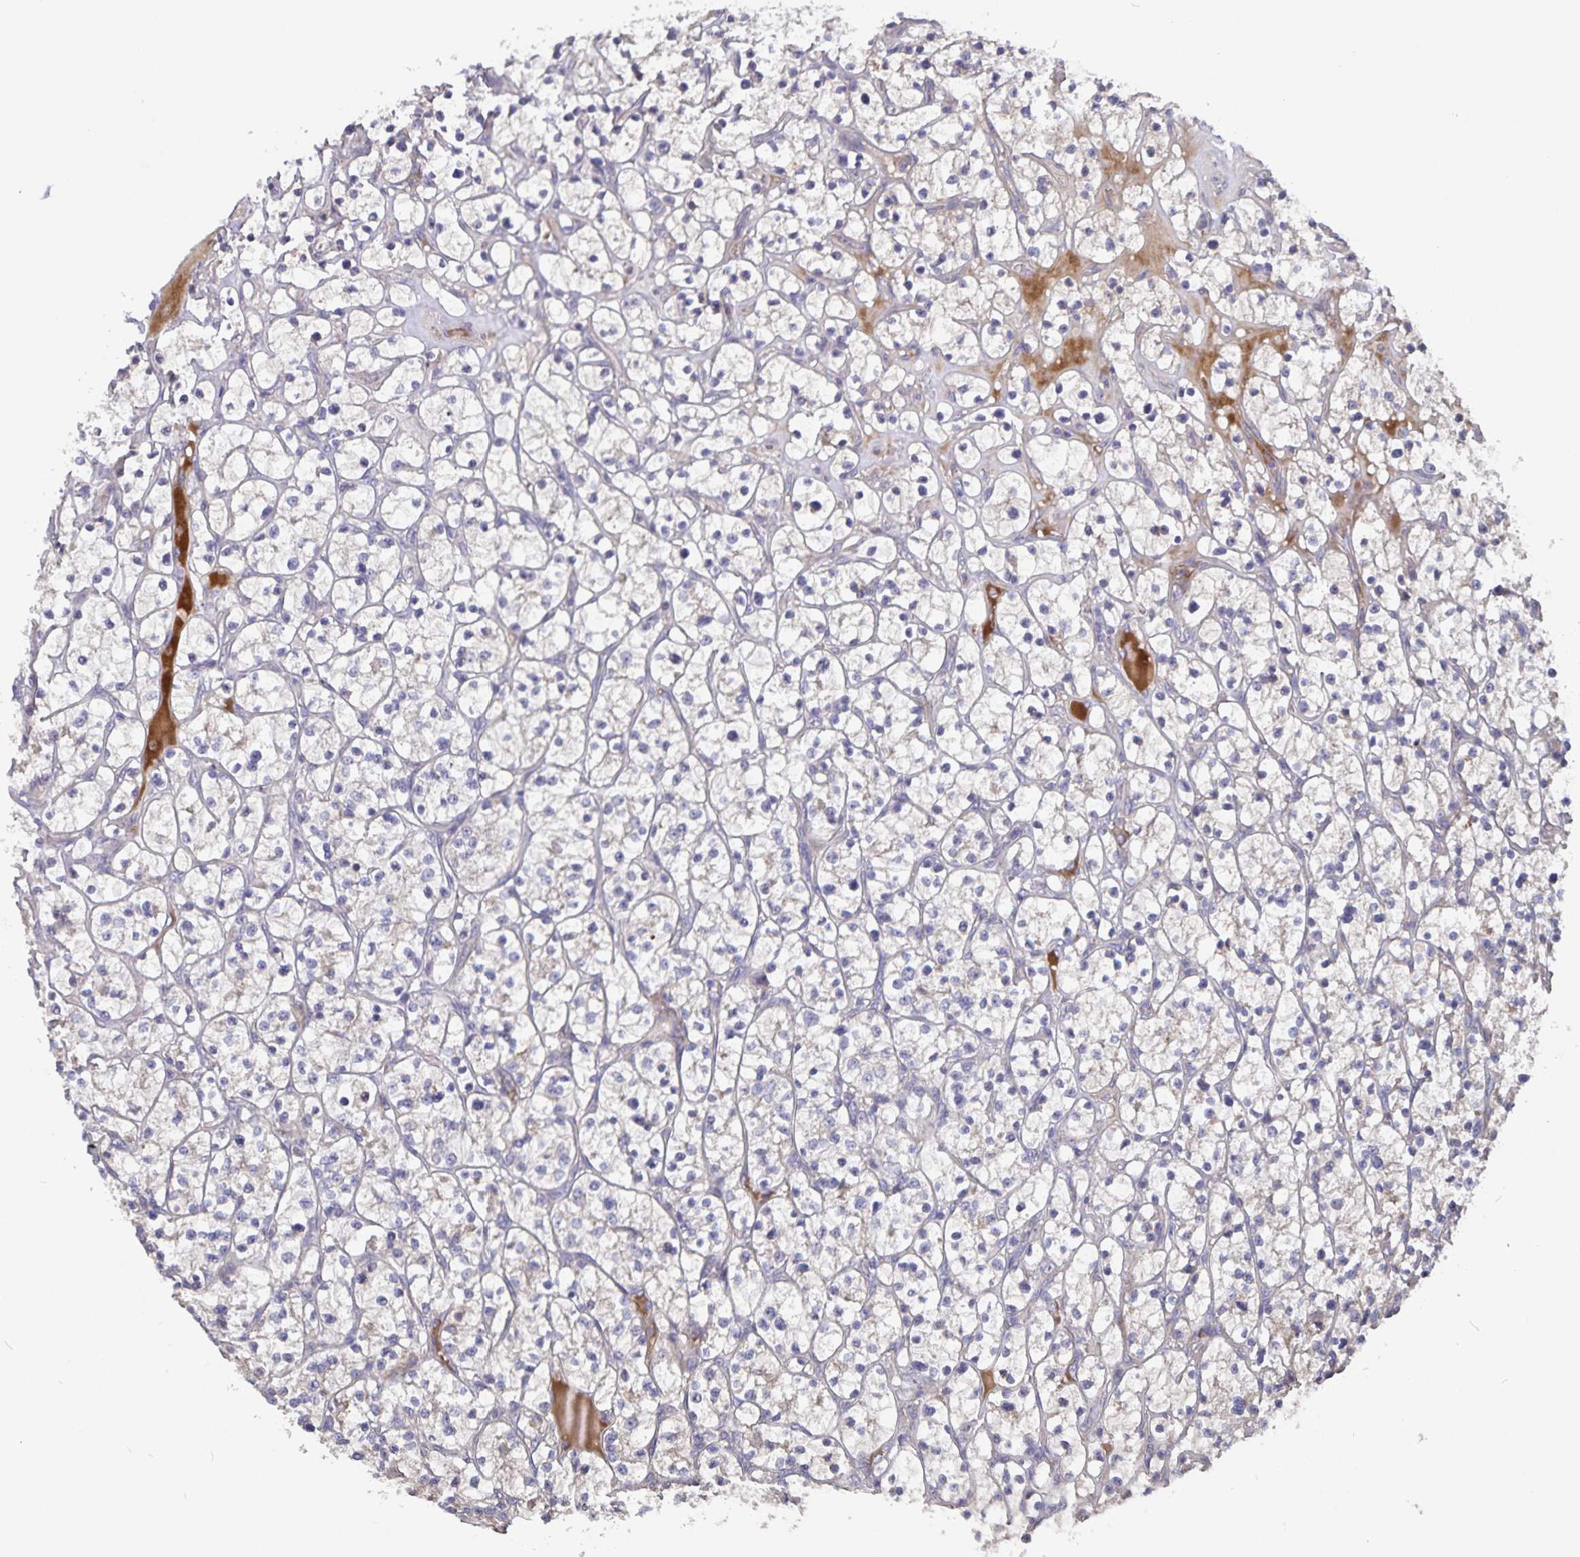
{"staining": {"intensity": "negative", "quantity": "none", "location": "none"}, "tissue": "renal cancer", "cell_type": "Tumor cells", "image_type": "cancer", "snomed": [{"axis": "morphology", "description": "Adenocarcinoma, NOS"}, {"axis": "topography", "description": "Kidney"}], "caption": "Immunohistochemistry micrograph of renal cancer stained for a protein (brown), which demonstrates no staining in tumor cells.", "gene": "FBXL16", "patient": {"sex": "female", "age": 64}}